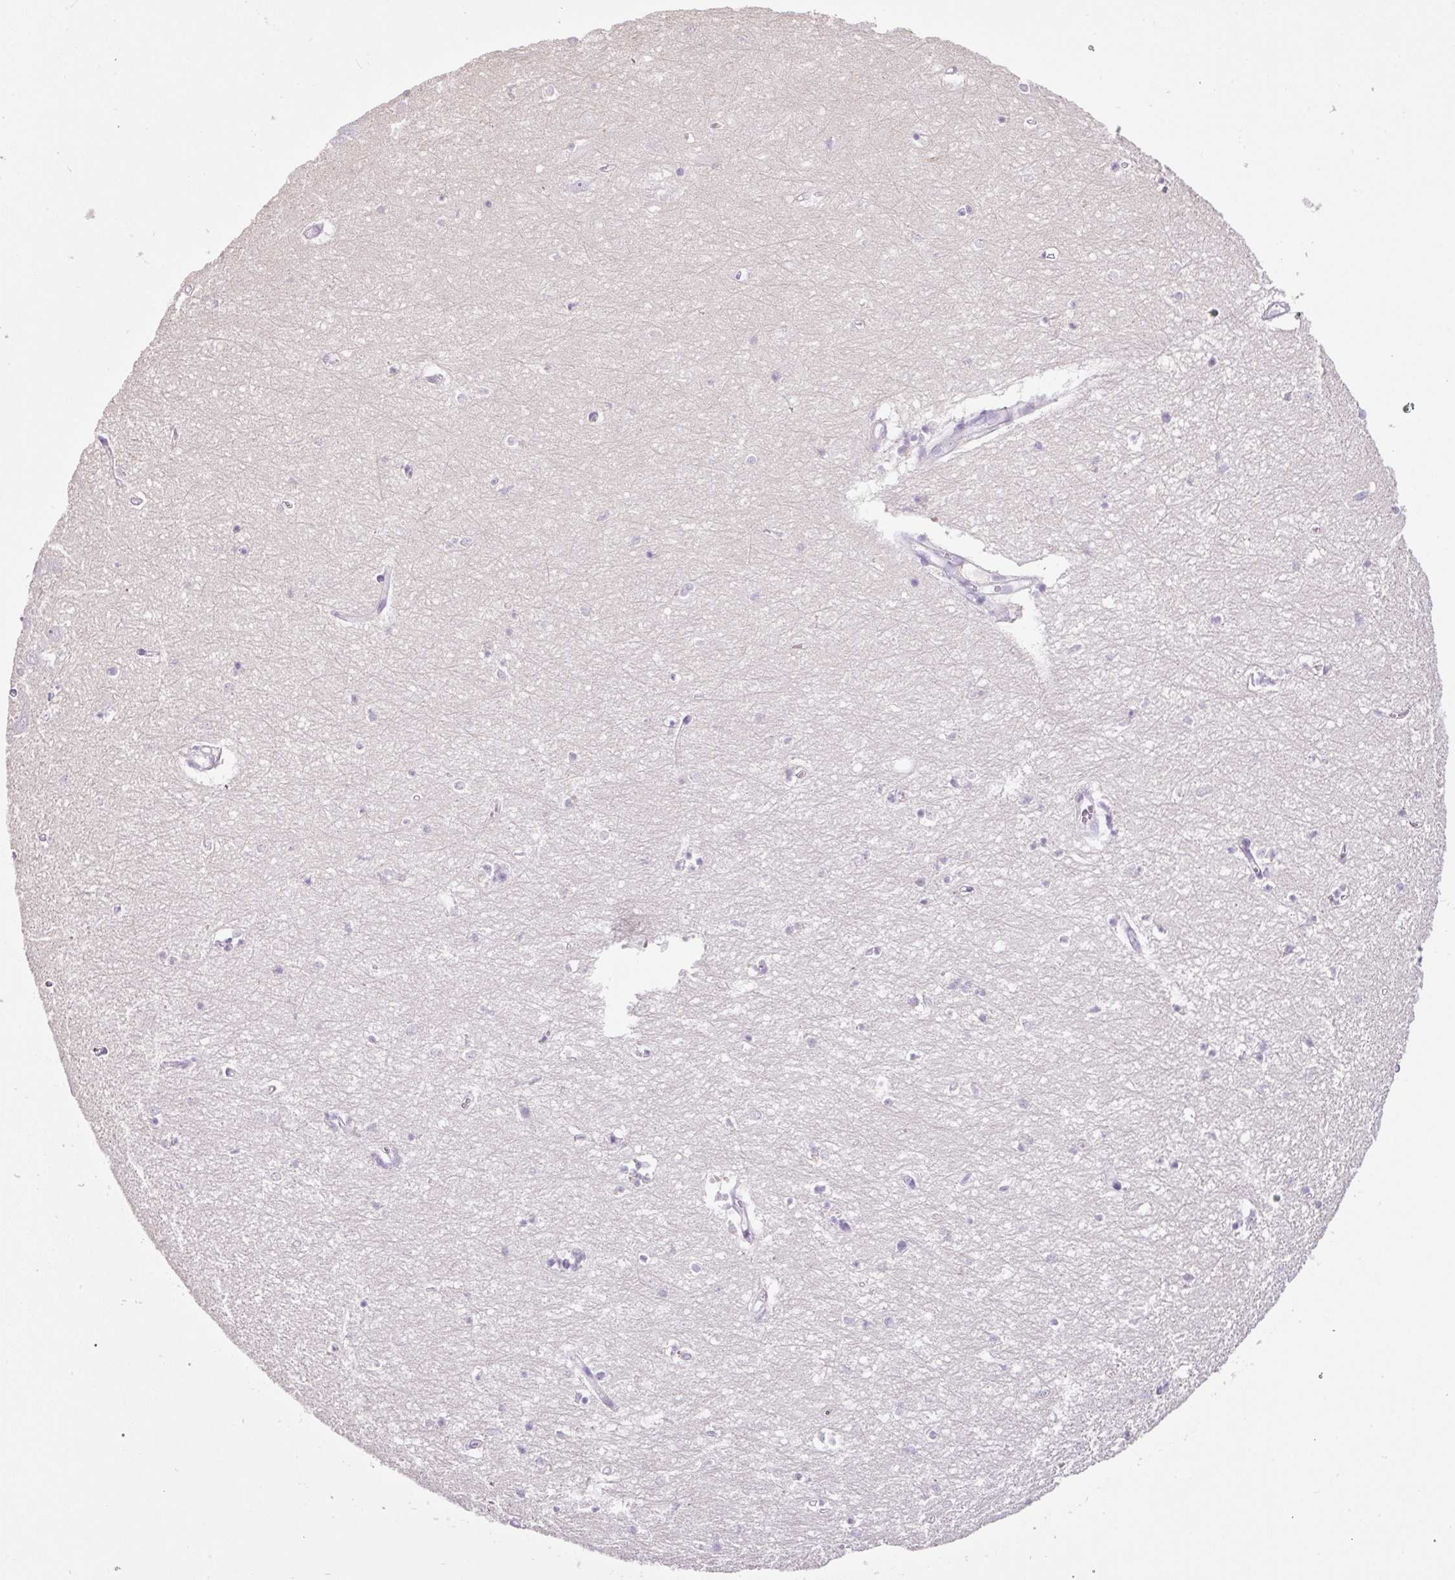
{"staining": {"intensity": "negative", "quantity": "none", "location": "none"}, "tissue": "hippocampus", "cell_type": "Glial cells", "image_type": "normal", "snomed": [{"axis": "morphology", "description": "Normal tissue, NOS"}, {"axis": "topography", "description": "Hippocampus"}], "caption": "DAB (3,3'-diaminobenzidine) immunohistochemical staining of benign hippocampus exhibits no significant expression in glial cells.", "gene": "BSND", "patient": {"sex": "female", "age": 64}}